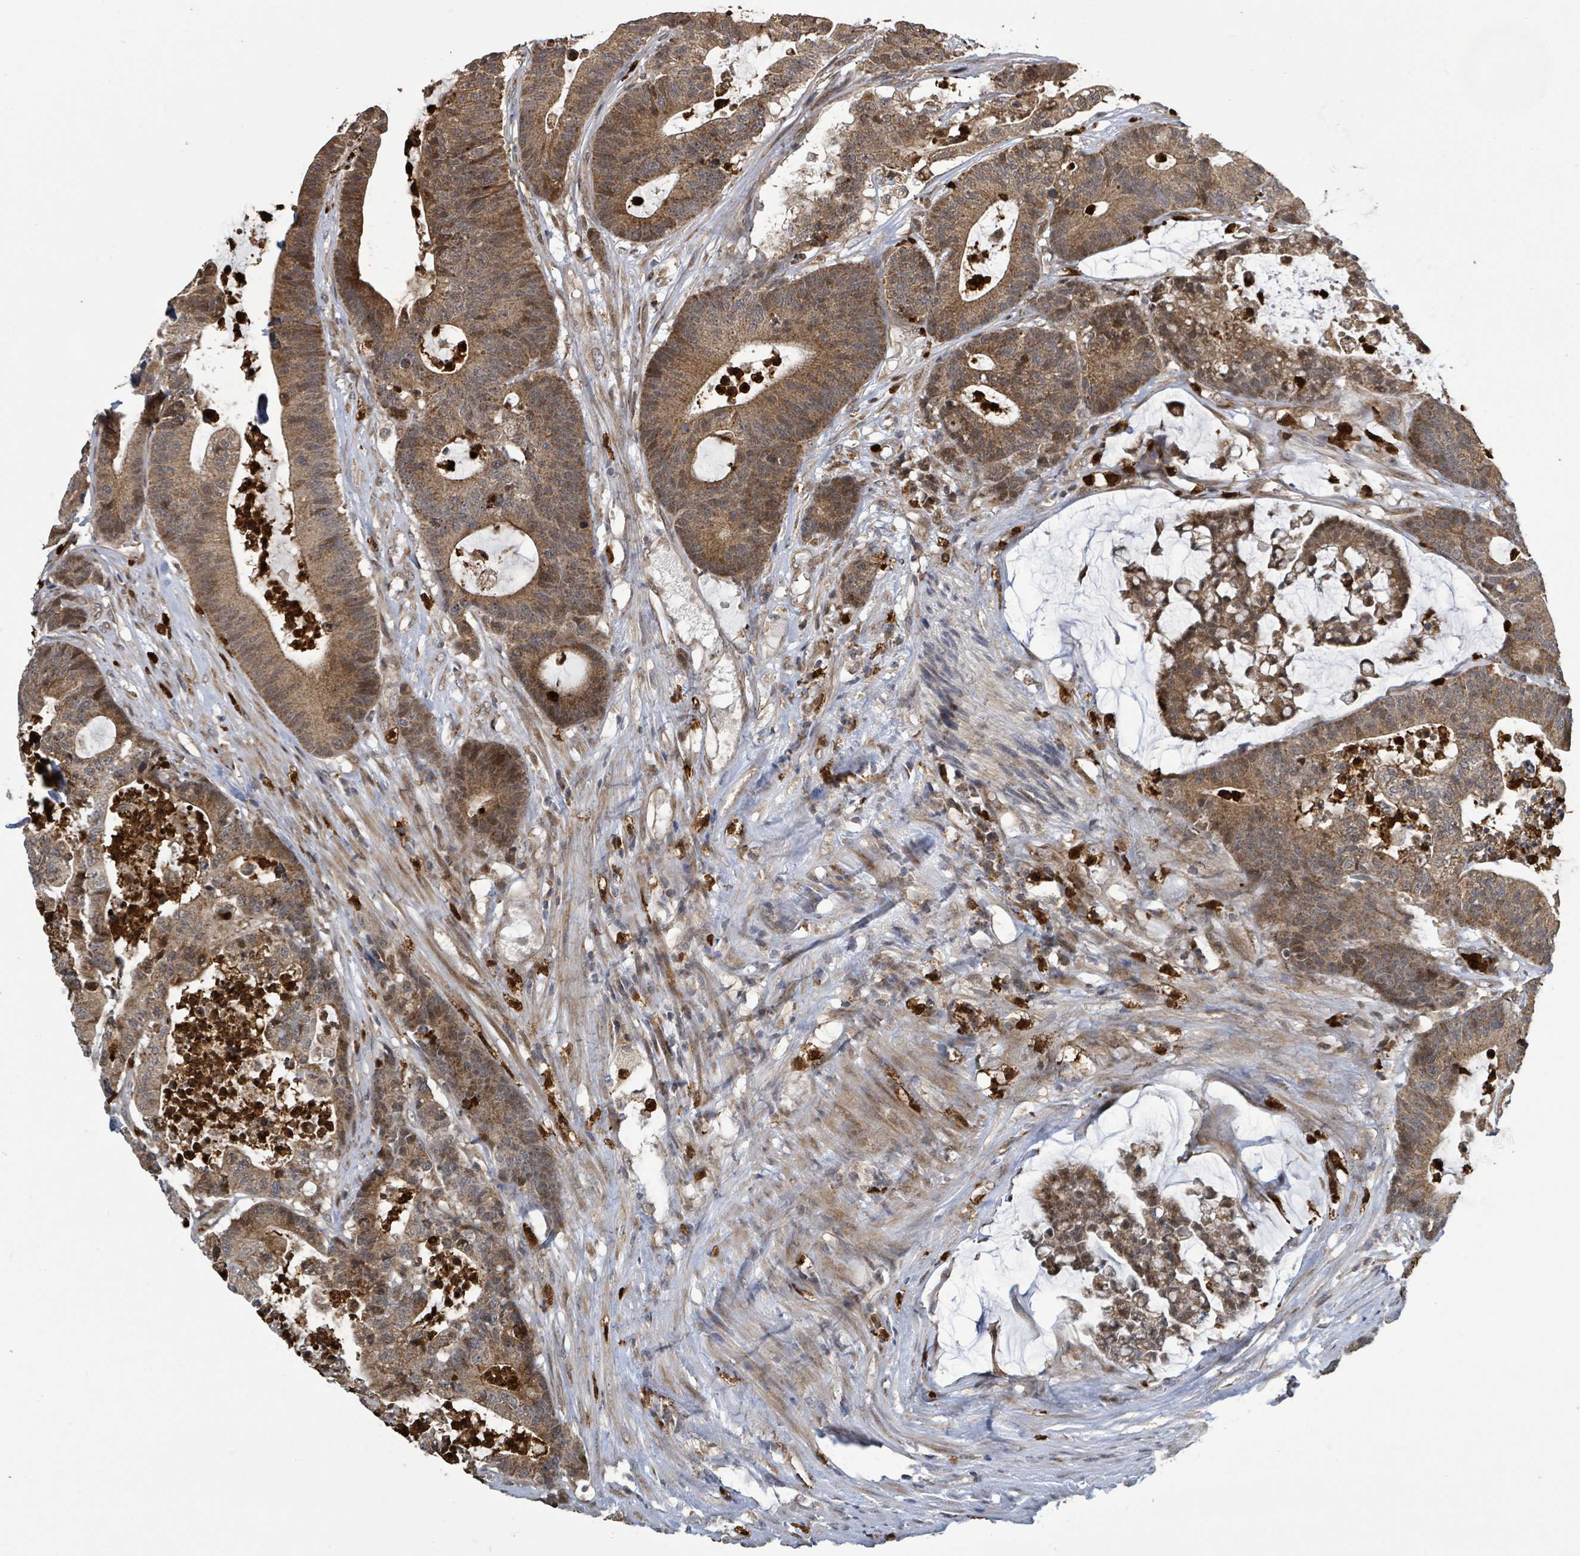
{"staining": {"intensity": "moderate", "quantity": ">75%", "location": "cytoplasmic/membranous"}, "tissue": "colorectal cancer", "cell_type": "Tumor cells", "image_type": "cancer", "snomed": [{"axis": "morphology", "description": "Adenocarcinoma, NOS"}, {"axis": "topography", "description": "Colon"}], "caption": "Immunohistochemical staining of human colorectal adenocarcinoma shows moderate cytoplasmic/membranous protein positivity in approximately >75% of tumor cells. (brown staining indicates protein expression, while blue staining denotes nuclei).", "gene": "COQ6", "patient": {"sex": "female", "age": 84}}